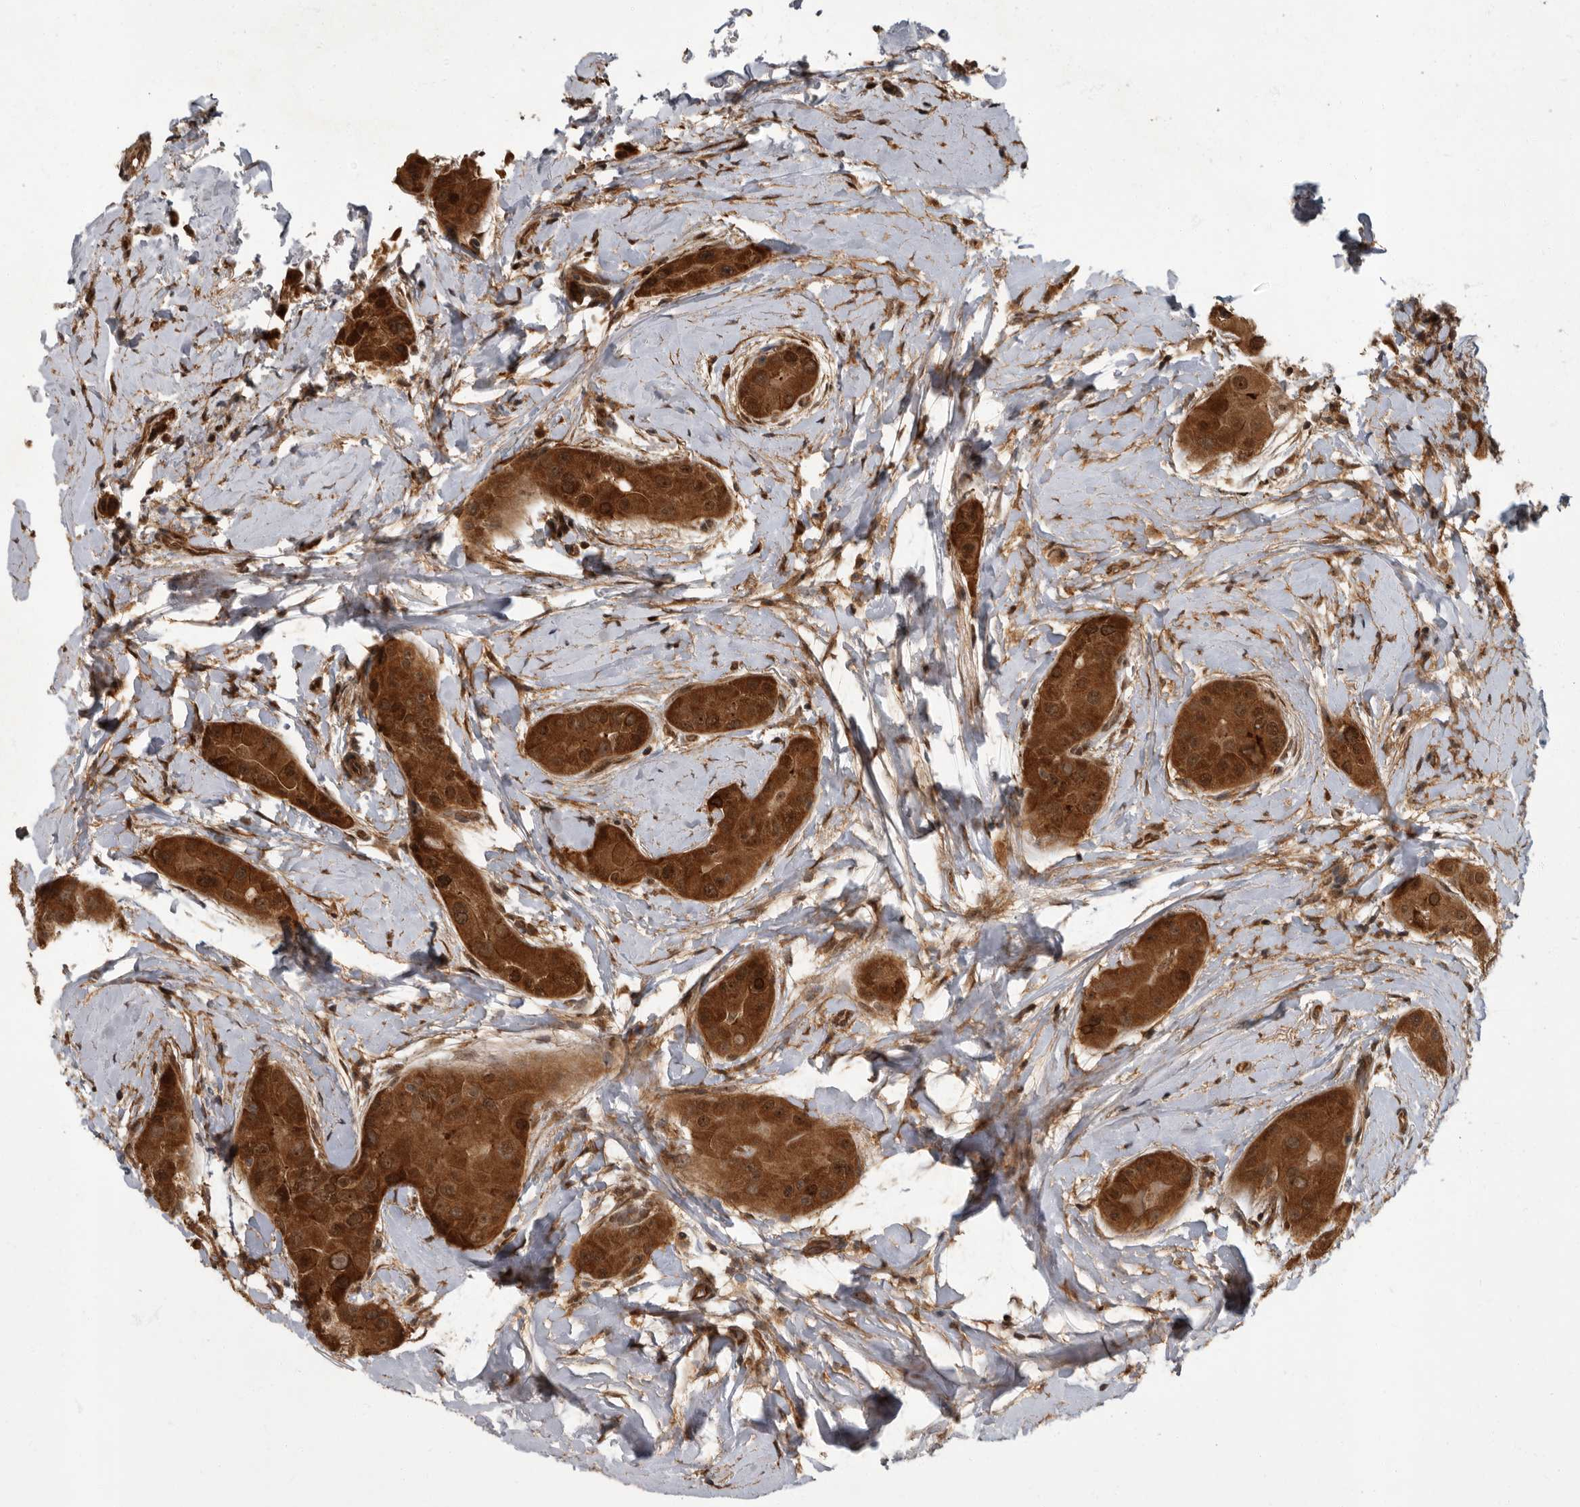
{"staining": {"intensity": "moderate", "quantity": ">75%", "location": "cytoplasmic/membranous,nuclear"}, "tissue": "thyroid cancer", "cell_type": "Tumor cells", "image_type": "cancer", "snomed": [{"axis": "morphology", "description": "Papillary adenocarcinoma, NOS"}, {"axis": "topography", "description": "Thyroid gland"}], "caption": "The micrograph reveals immunohistochemical staining of papillary adenocarcinoma (thyroid). There is moderate cytoplasmic/membranous and nuclear expression is seen in approximately >75% of tumor cells.", "gene": "VPS50", "patient": {"sex": "male", "age": 33}}